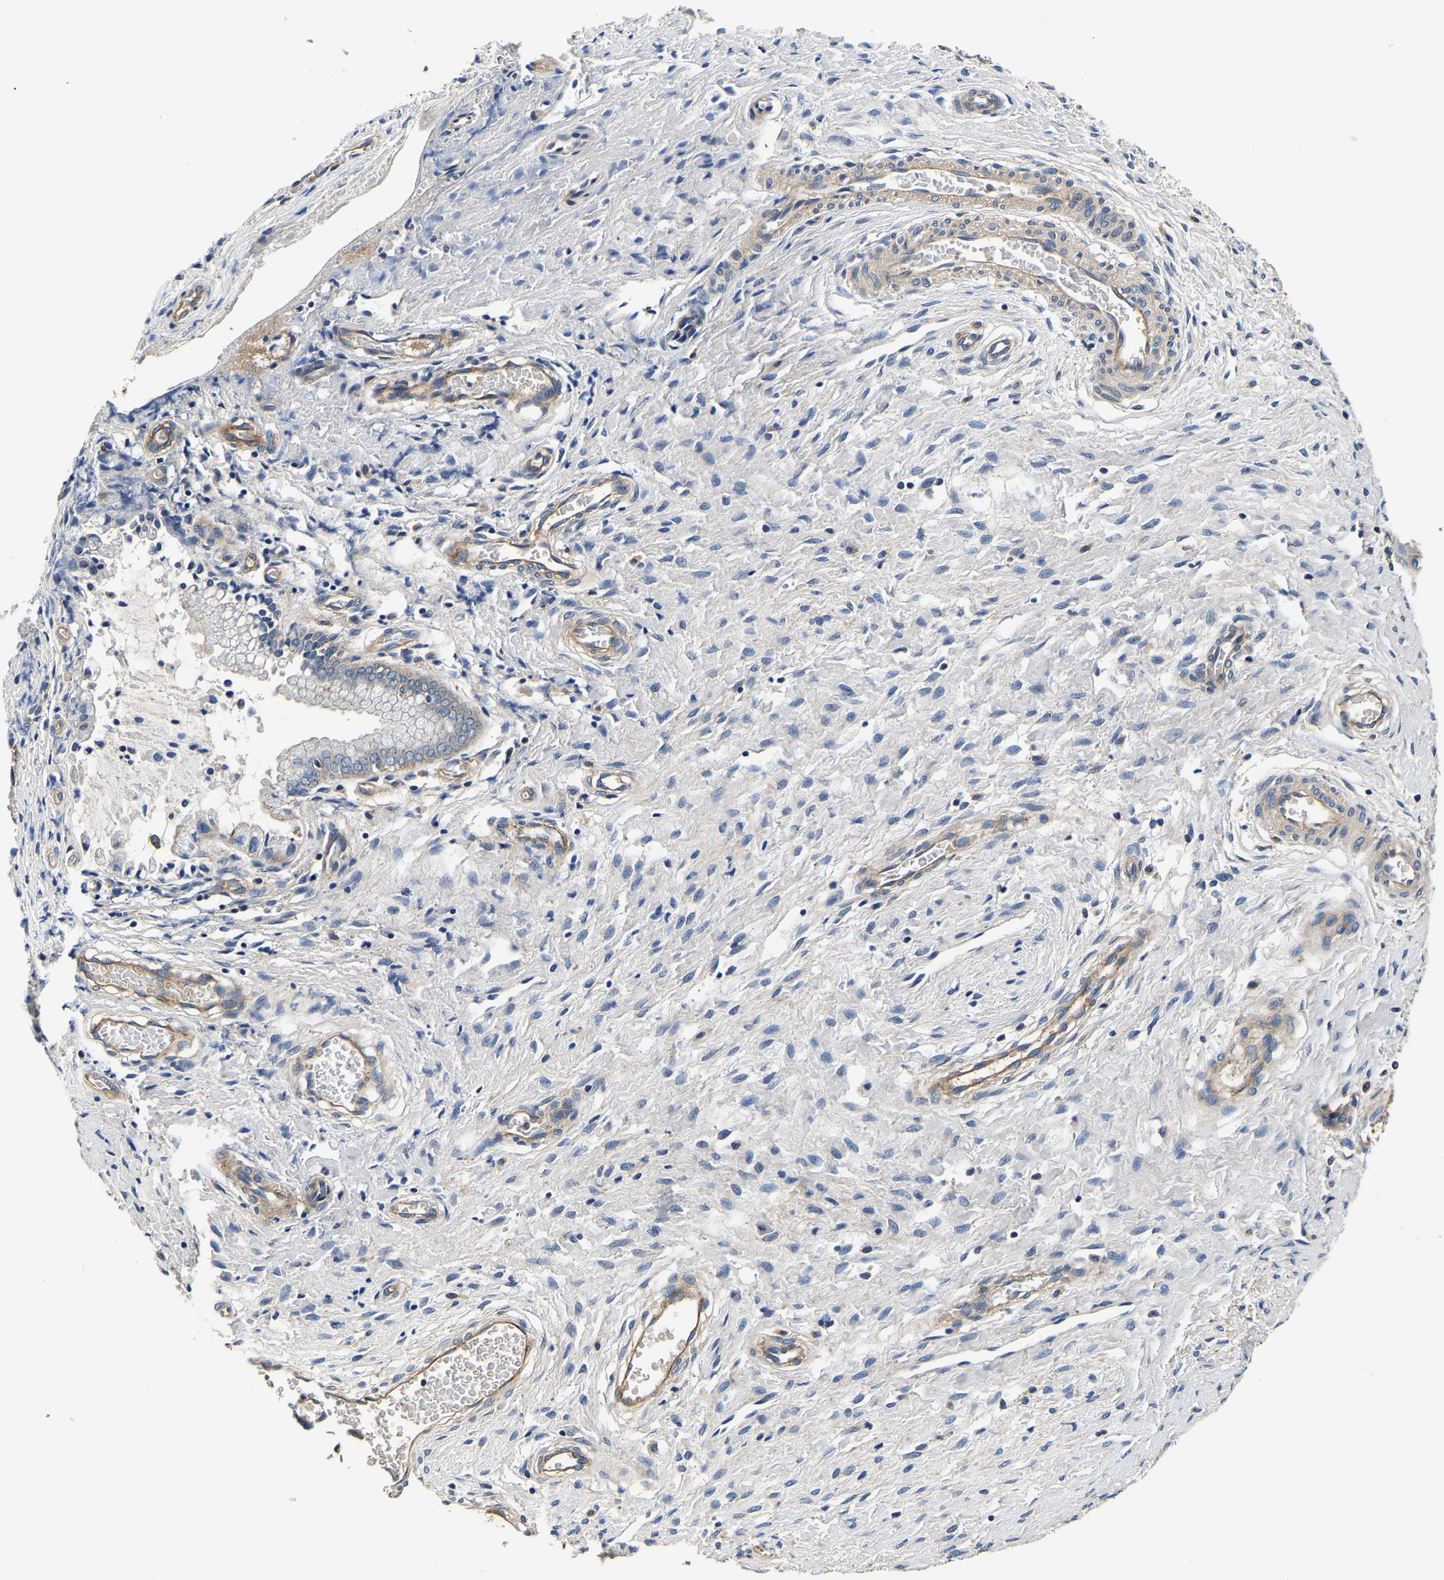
{"staining": {"intensity": "negative", "quantity": "none", "location": "none"}, "tissue": "cervix", "cell_type": "Glandular cells", "image_type": "normal", "snomed": [{"axis": "morphology", "description": "Normal tissue, NOS"}, {"axis": "topography", "description": "Cervix"}], "caption": "Cervix stained for a protein using immunohistochemistry (IHC) reveals no expression glandular cells.", "gene": "SH3GLB1", "patient": {"sex": "female", "age": 55}}